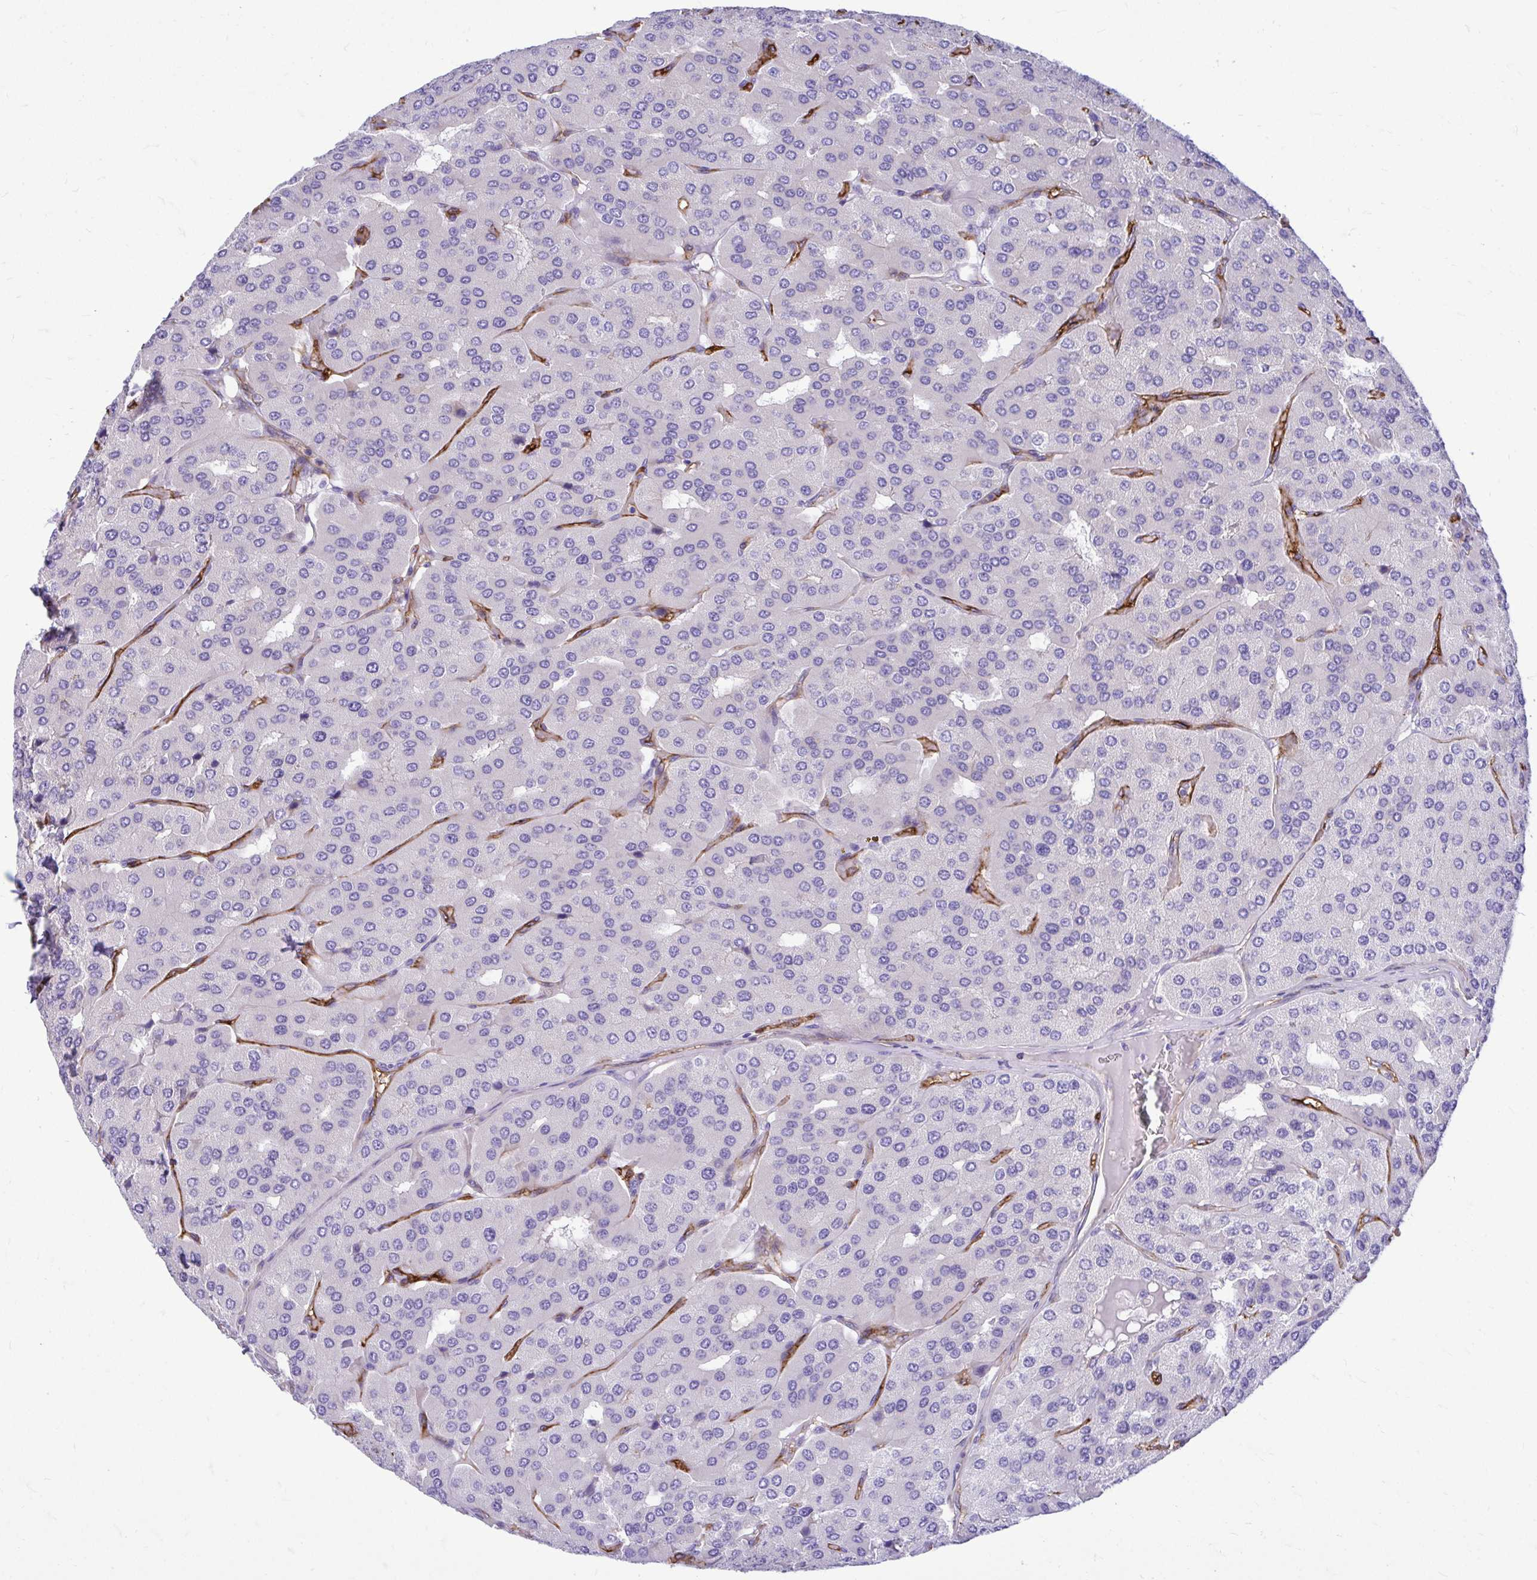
{"staining": {"intensity": "negative", "quantity": "none", "location": "none"}, "tissue": "parathyroid gland", "cell_type": "Glandular cells", "image_type": "normal", "snomed": [{"axis": "morphology", "description": "Normal tissue, NOS"}, {"axis": "morphology", "description": "Adenoma, NOS"}, {"axis": "topography", "description": "Parathyroid gland"}], "caption": "An immunohistochemistry image of benign parathyroid gland is shown. There is no staining in glandular cells of parathyroid gland.", "gene": "ABCG2", "patient": {"sex": "female", "age": 86}}